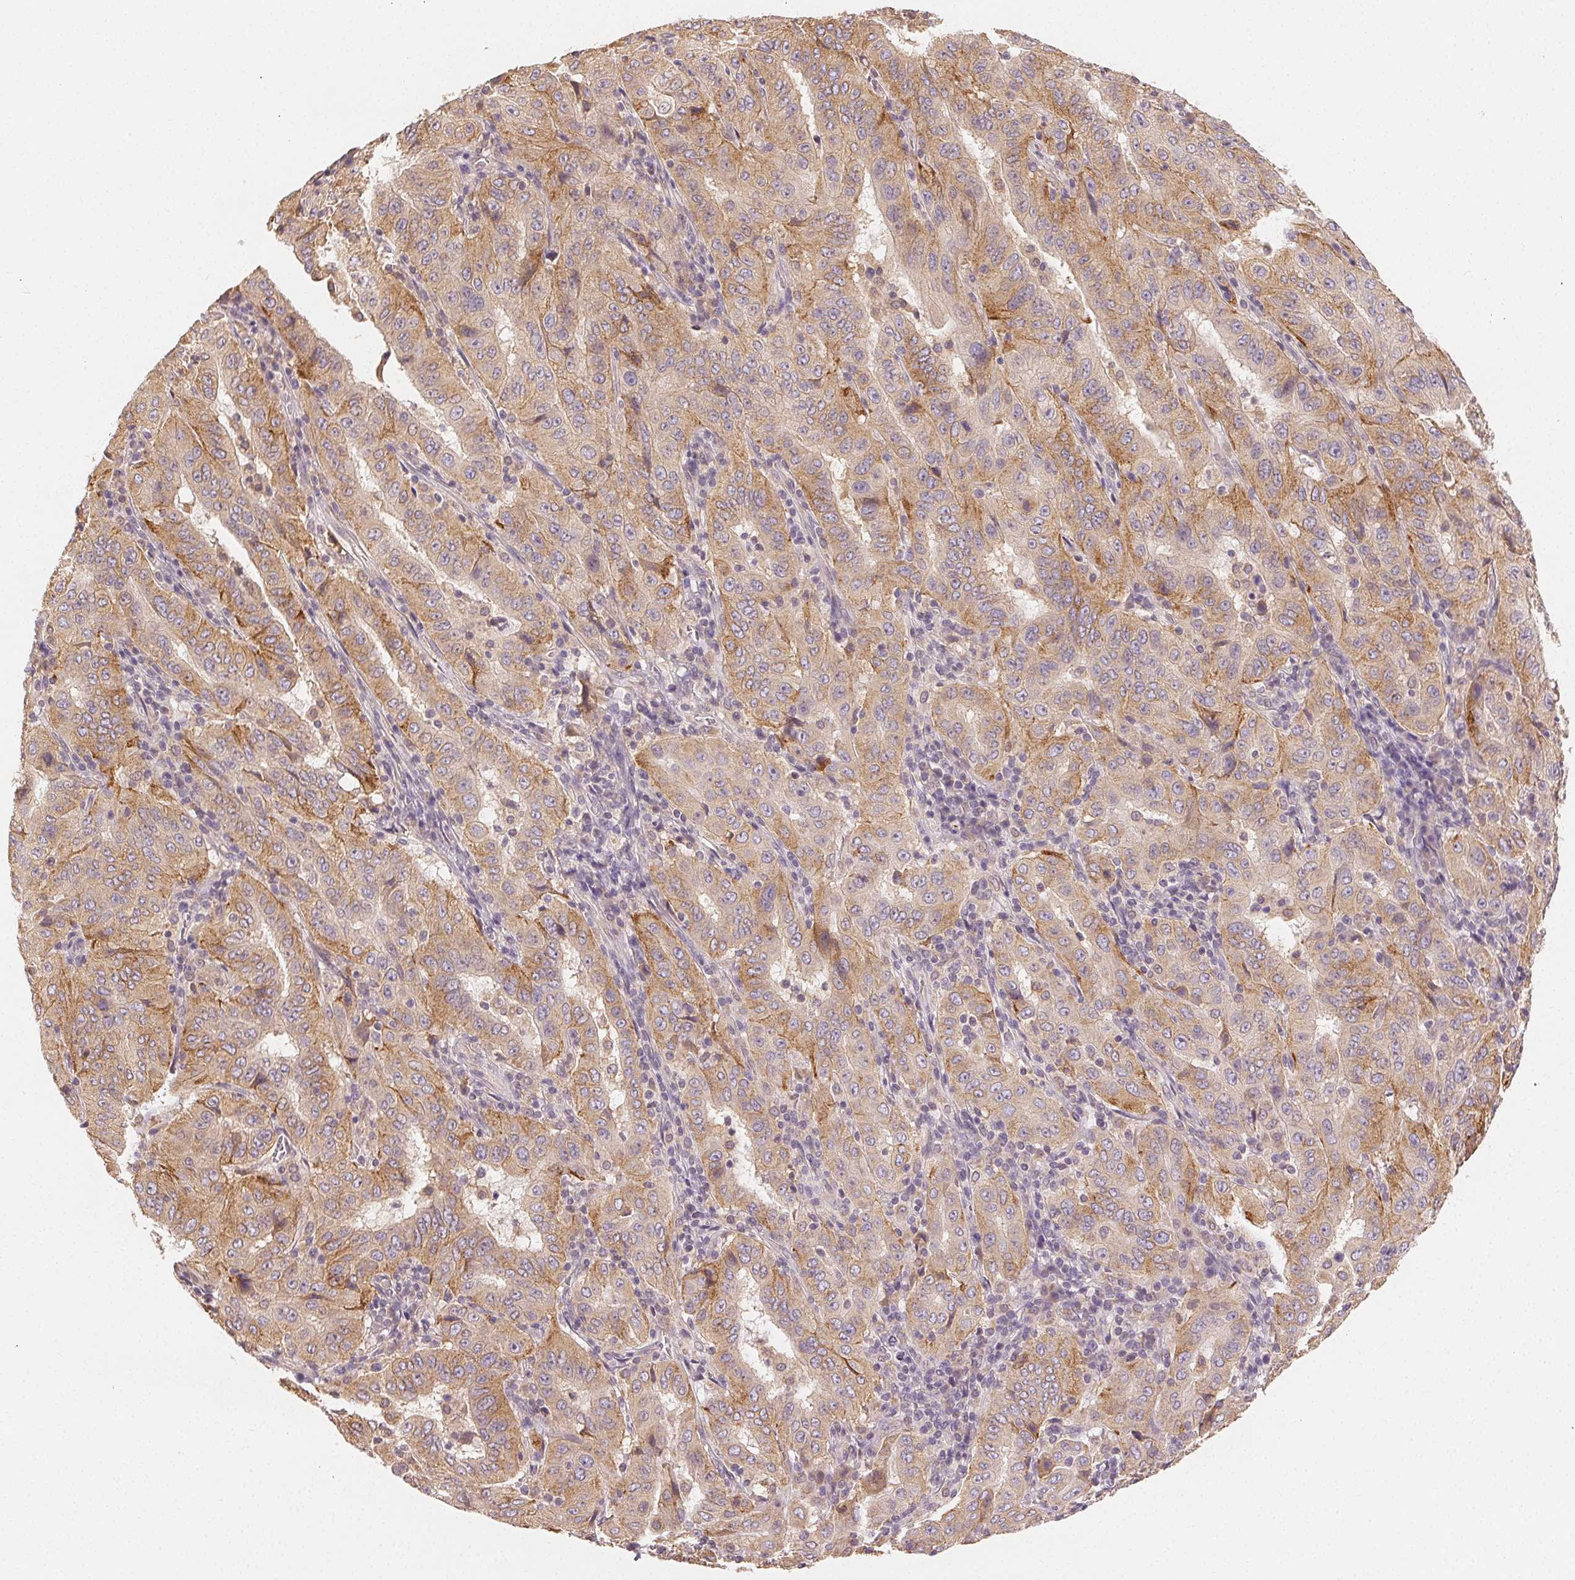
{"staining": {"intensity": "weak", "quantity": "25%-75%", "location": "cytoplasmic/membranous"}, "tissue": "pancreatic cancer", "cell_type": "Tumor cells", "image_type": "cancer", "snomed": [{"axis": "morphology", "description": "Adenocarcinoma, NOS"}, {"axis": "topography", "description": "Pancreas"}], "caption": "IHC image of human pancreatic cancer stained for a protein (brown), which displays low levels of weak cytoplasmic/membranous staining in about 25%-75% of tumor cells.", "gene": "SEZ6L2", "patient": {"sex": "male", "age": 63}}